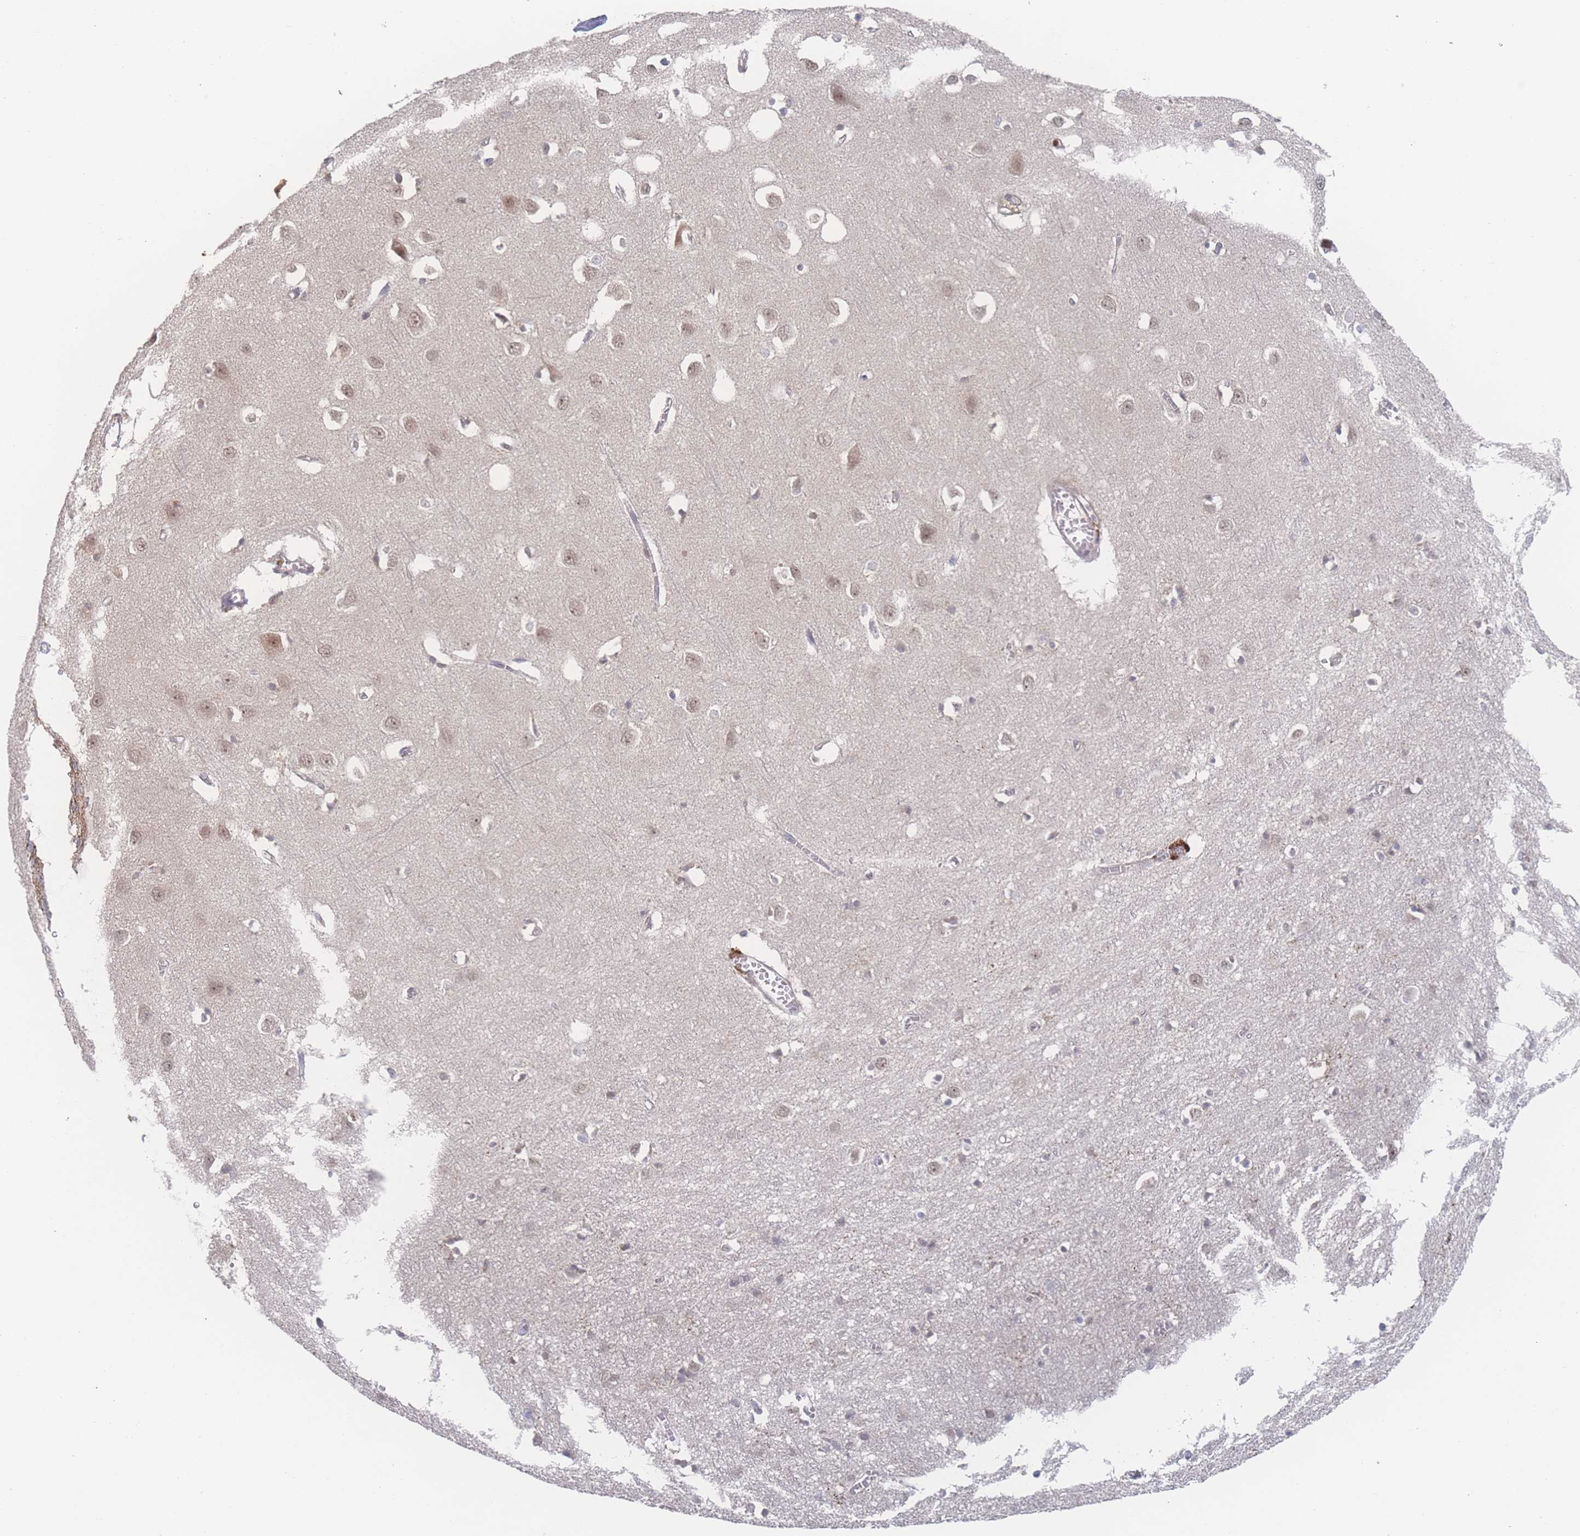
{"staining": {"intensity": "moderate", "quantity": "<25%", "location": "cytoplasmic/membranous"}, "tissue": "cerebral cortex", "cell_type": "Endothelial cells", "image_type": "normal", "snomed": [{"axis": "morphology", "description": "Normal tissue, NOS"}, {"axis": "topography", "description": "Cerebral cortex"}], "caption": "DAB (3,3'-diaminobenzidine) immunohistochemical staining of normal human cerebral cortex exhibits moderate cytoplasmic/membranous protein staining in about <25% of endothelial cells.", "gene": "NBEAL1", "patient": {"sex": "female", "age": 64}}